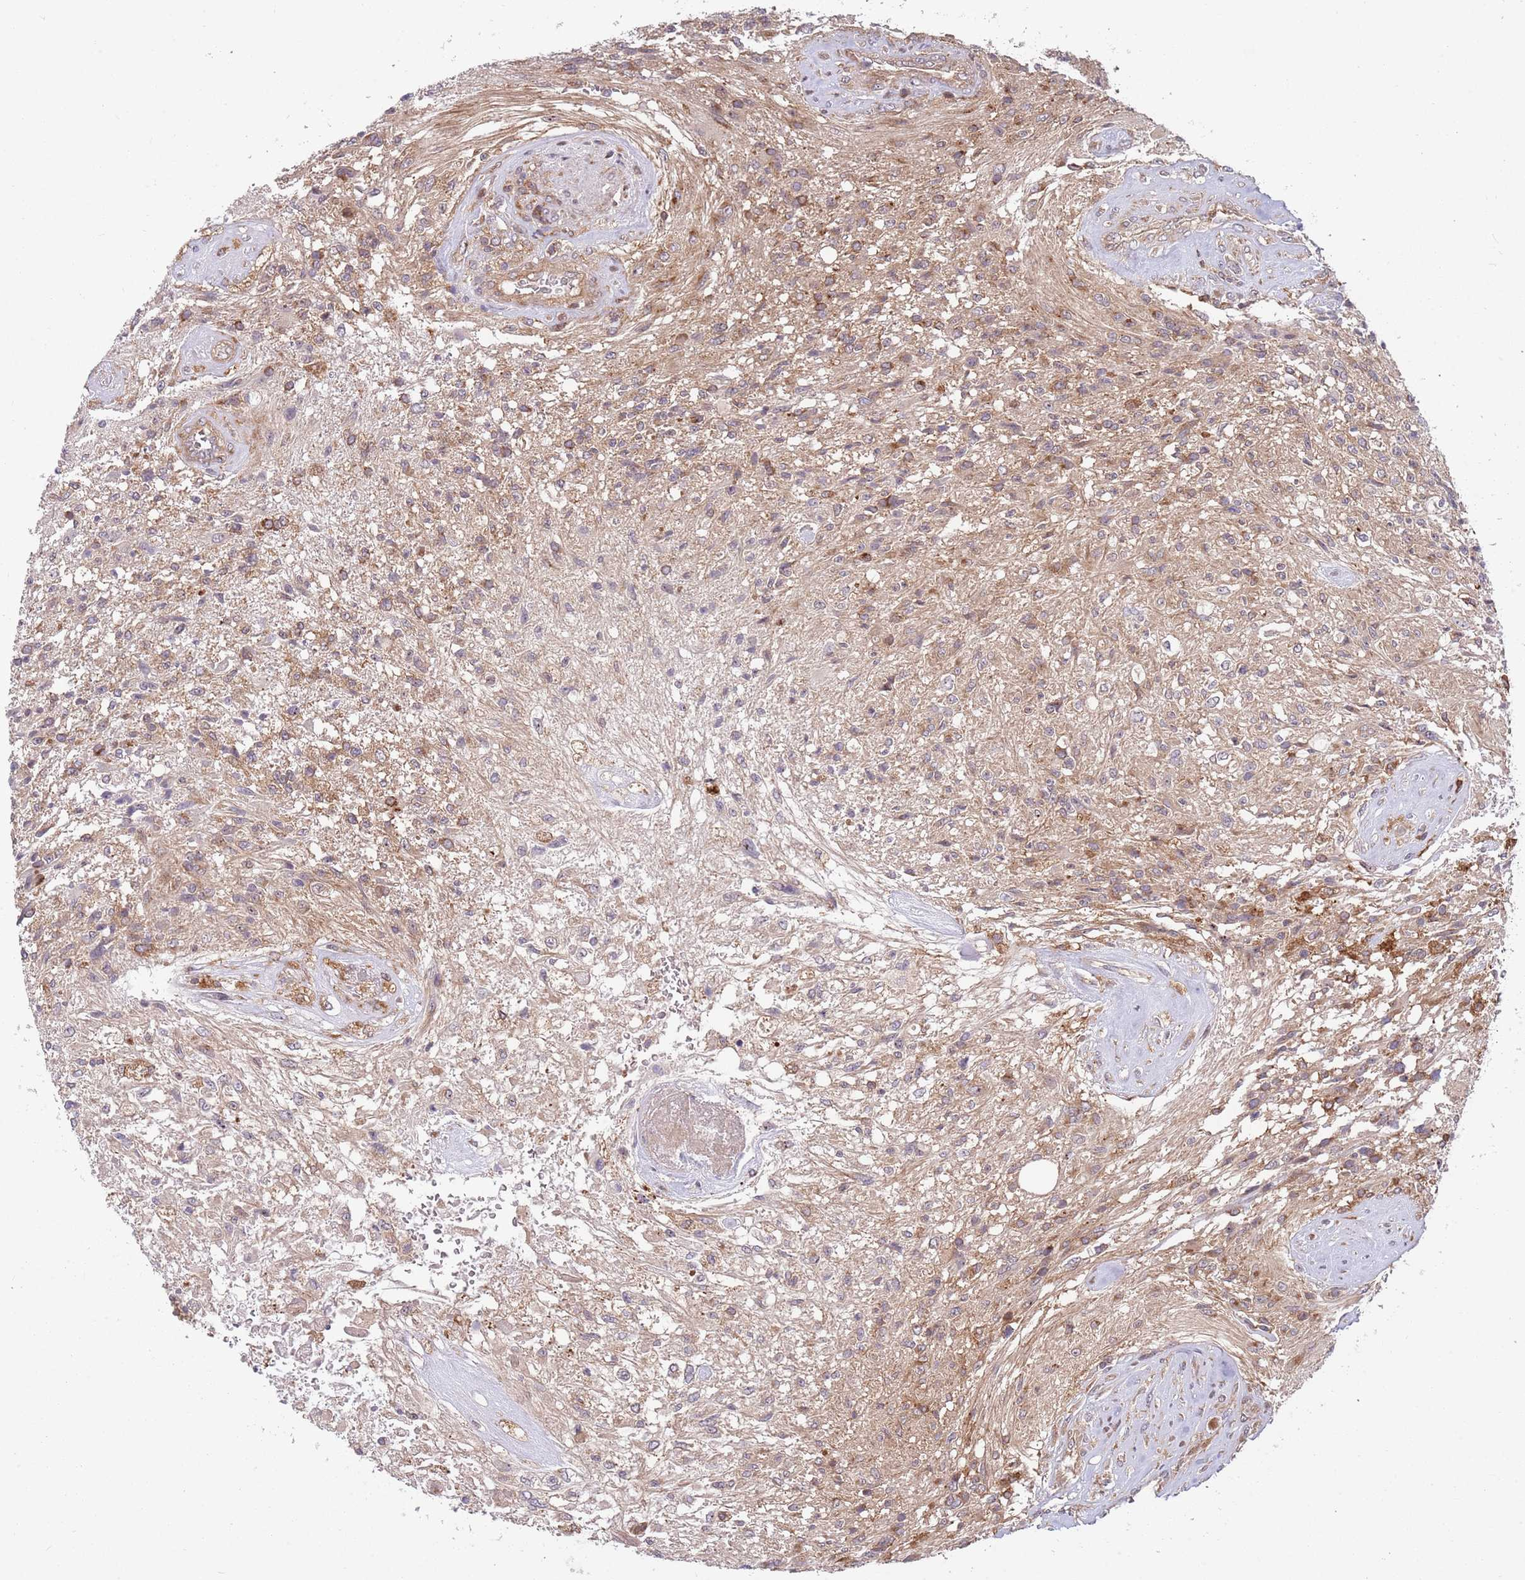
{"staining": {"intensity": "weak", "quantity": "25%-75%", "location": "cytoplasmic/membranous"}, "tissue": "glioma", "cell_type": "Tumor cells", "image_type": "cancer", "snomed": [{"axis": "morphology", "description": "Glioma, malignant, High grade"}, {"axis": "topography", "description": "Brain"}], "caption": "Immunohistochemistry staining of glioma, which exhibits low levels of weak cytoplasmic/membranous expression in approximately 25%-75% of tumor cells indicating weak cytoplasmic/membranous protein expression. The staining was performed using DAB (brown) for protein detection and nuclei were counterstained in hematoxylin (blue).", "gene": "GGA1", "patient": {"sex": "male", "age": 56}}